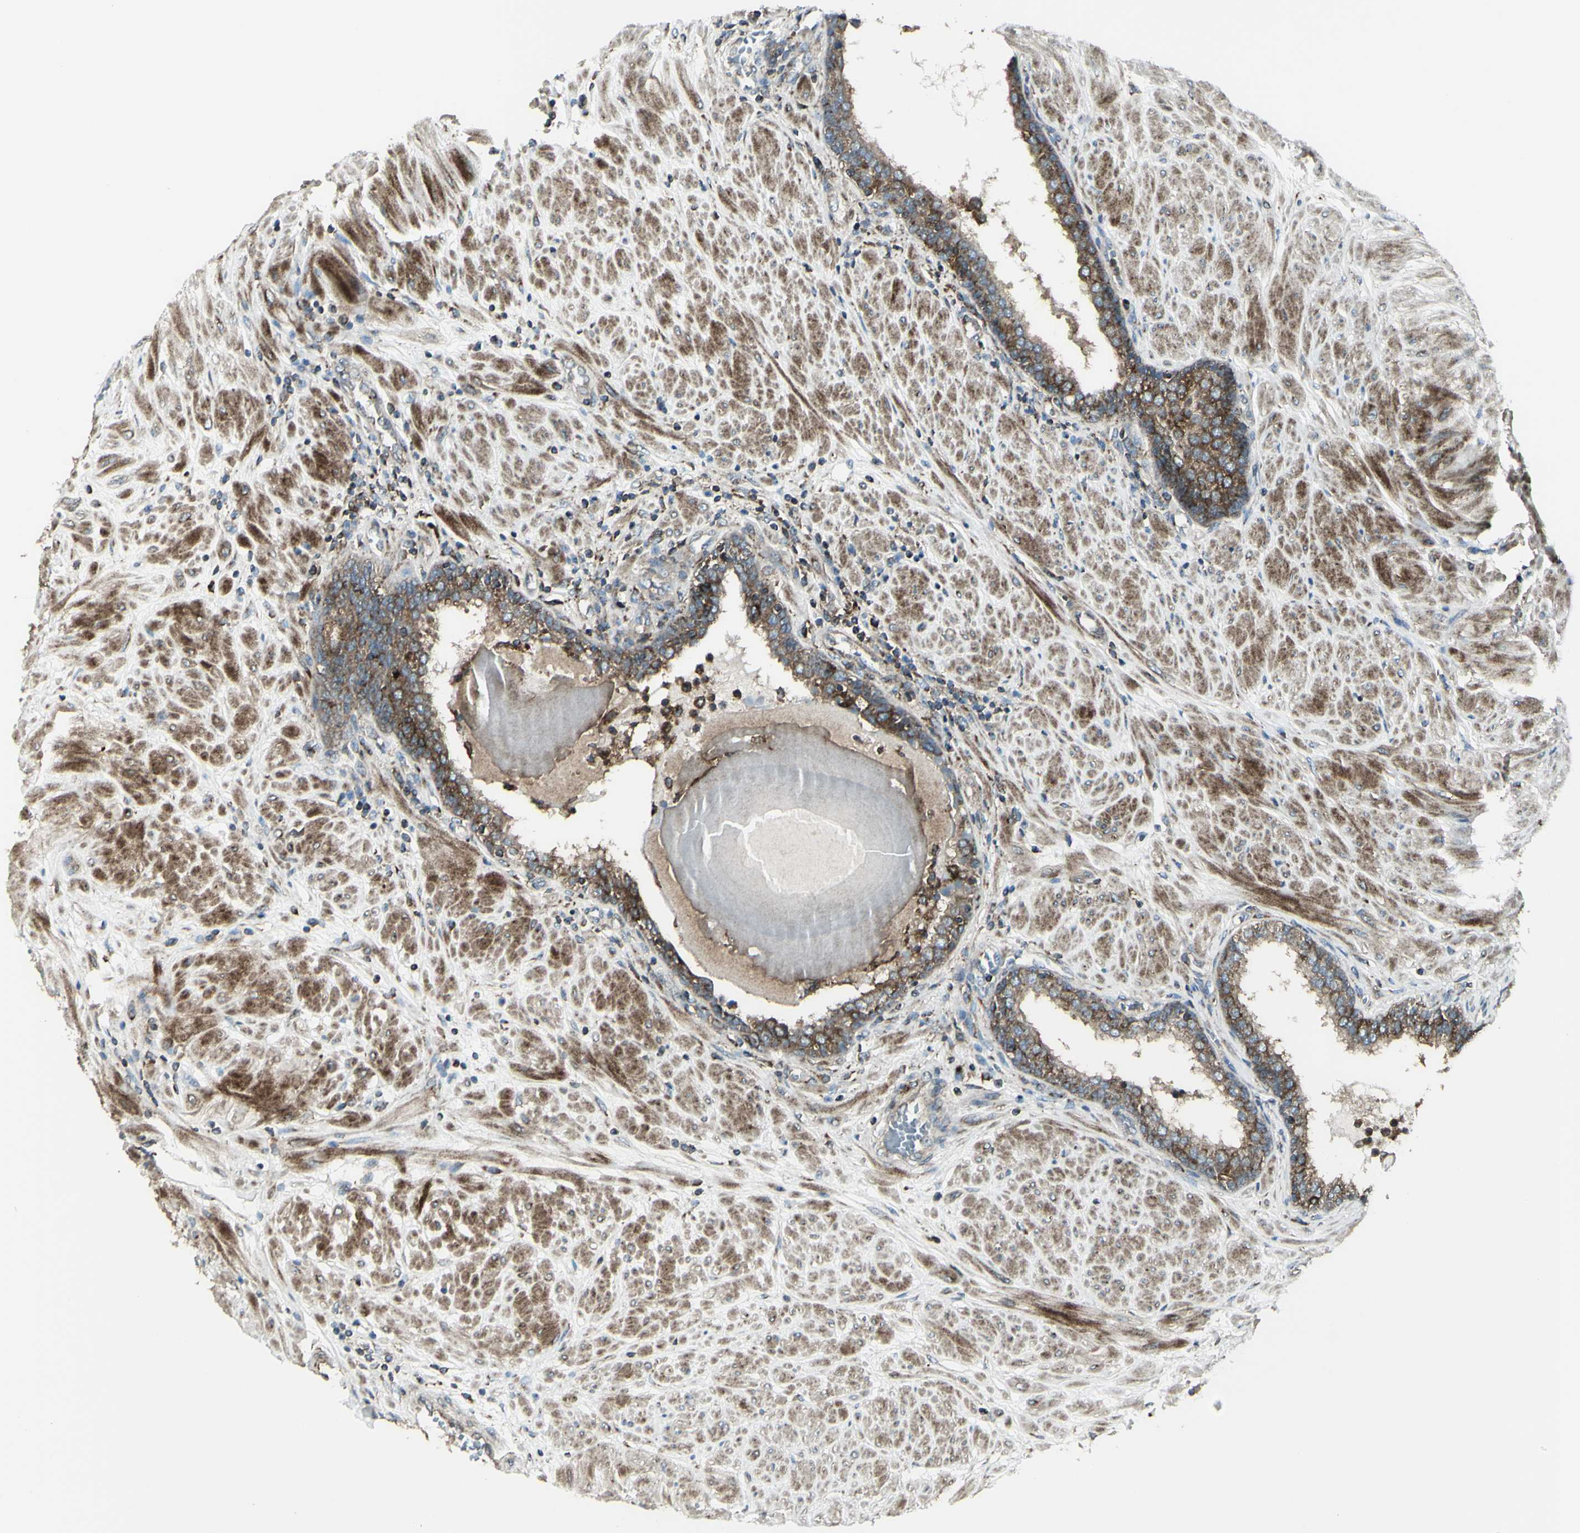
{"staining": {"intensity": "strong", "quantity": ">75%", "location": "cytoplasmic/membranous"}, "tissue": "prostate", "cell_type": "Glandular cells", "image_type": "normal", "snomed": [{"axis": "morphology", "description": "Normal tissue, NOS"}, {"axis": "topography", "description": "Prostate"}], "caption": "Protein analysis of unremarkable prostate demonstrates strong cytoplasmic/membranous staining in about >75% of glandular cells. The staining was performed using DAB, with brown indicating positive protein expression. Nuclei are stained blue with hematoxylin.", "gene": "NAPA", "patient": {"sex": "male", "age": 51}}